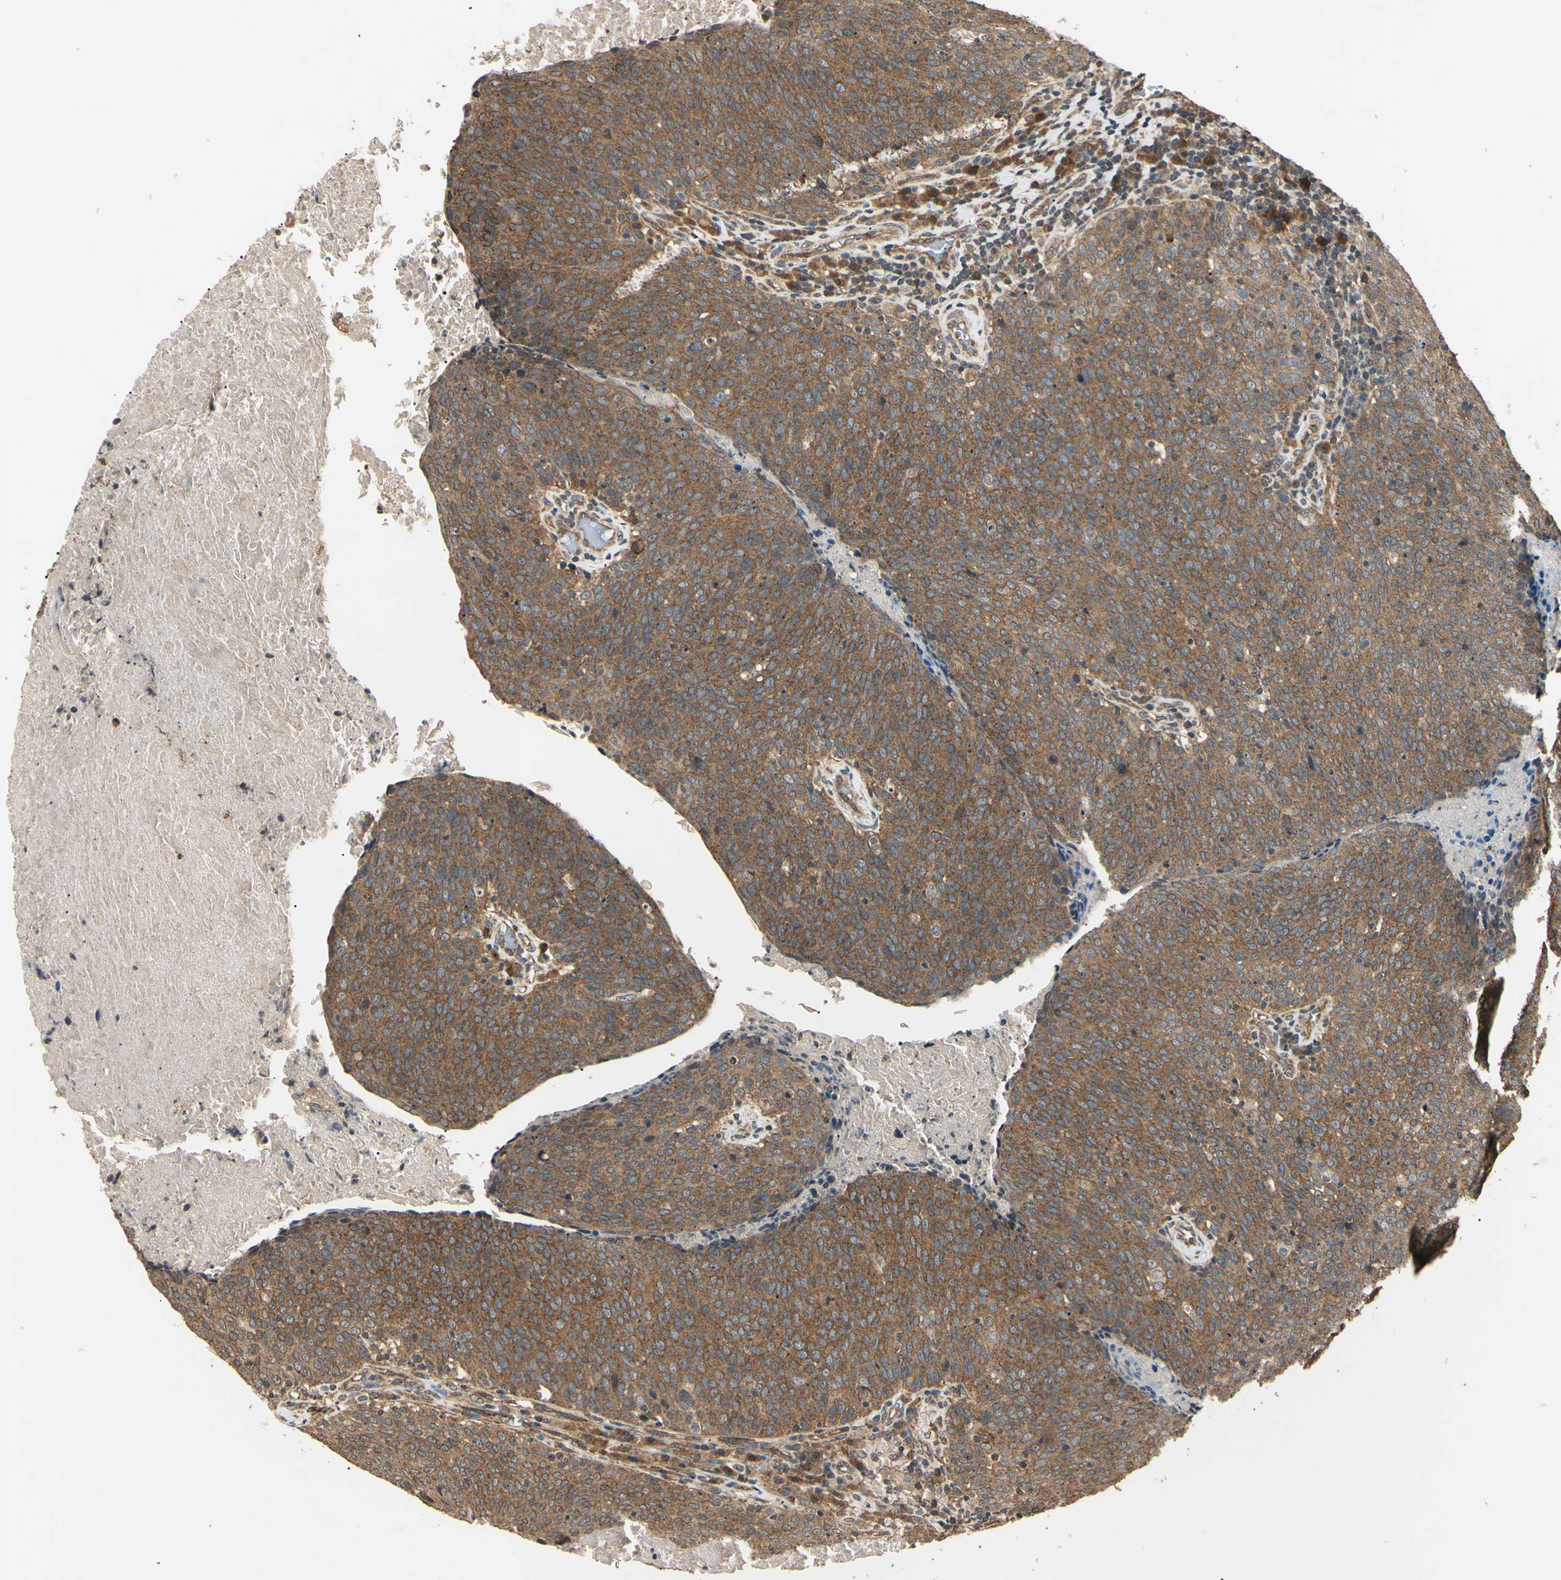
{"staining": {"intensity": "moderate", "quantity": ">75%", "location": "cytoplasmic/membranous"}, "tissue": "head and neck cancer", "cell_type": "Tumor cells", "image_type": "cancer", "snomed": [{"axis": "morphology", "description": "Squamous cell carcinoma, NOS"}, {"axis": "morphology", "description": "Squamous cell carcinoma, metastatic, NOS"}, {"axis": "topography", "description": "Lymph node"}, {"axis": "topography", "description": "Head-Neck"}], "caption": "Head and neck cancer (squamous cell carcinoma) stained with DAB immunohistochemistry (IHC) shows medium levels of moderate cytoplasmic/membranous expression in approximately >75% of tumor cells. The protein is shown in brown color, while the nuclei are stained blue.", "gene": "EPN1", "patient": {"sex": "male", "age": 62}}